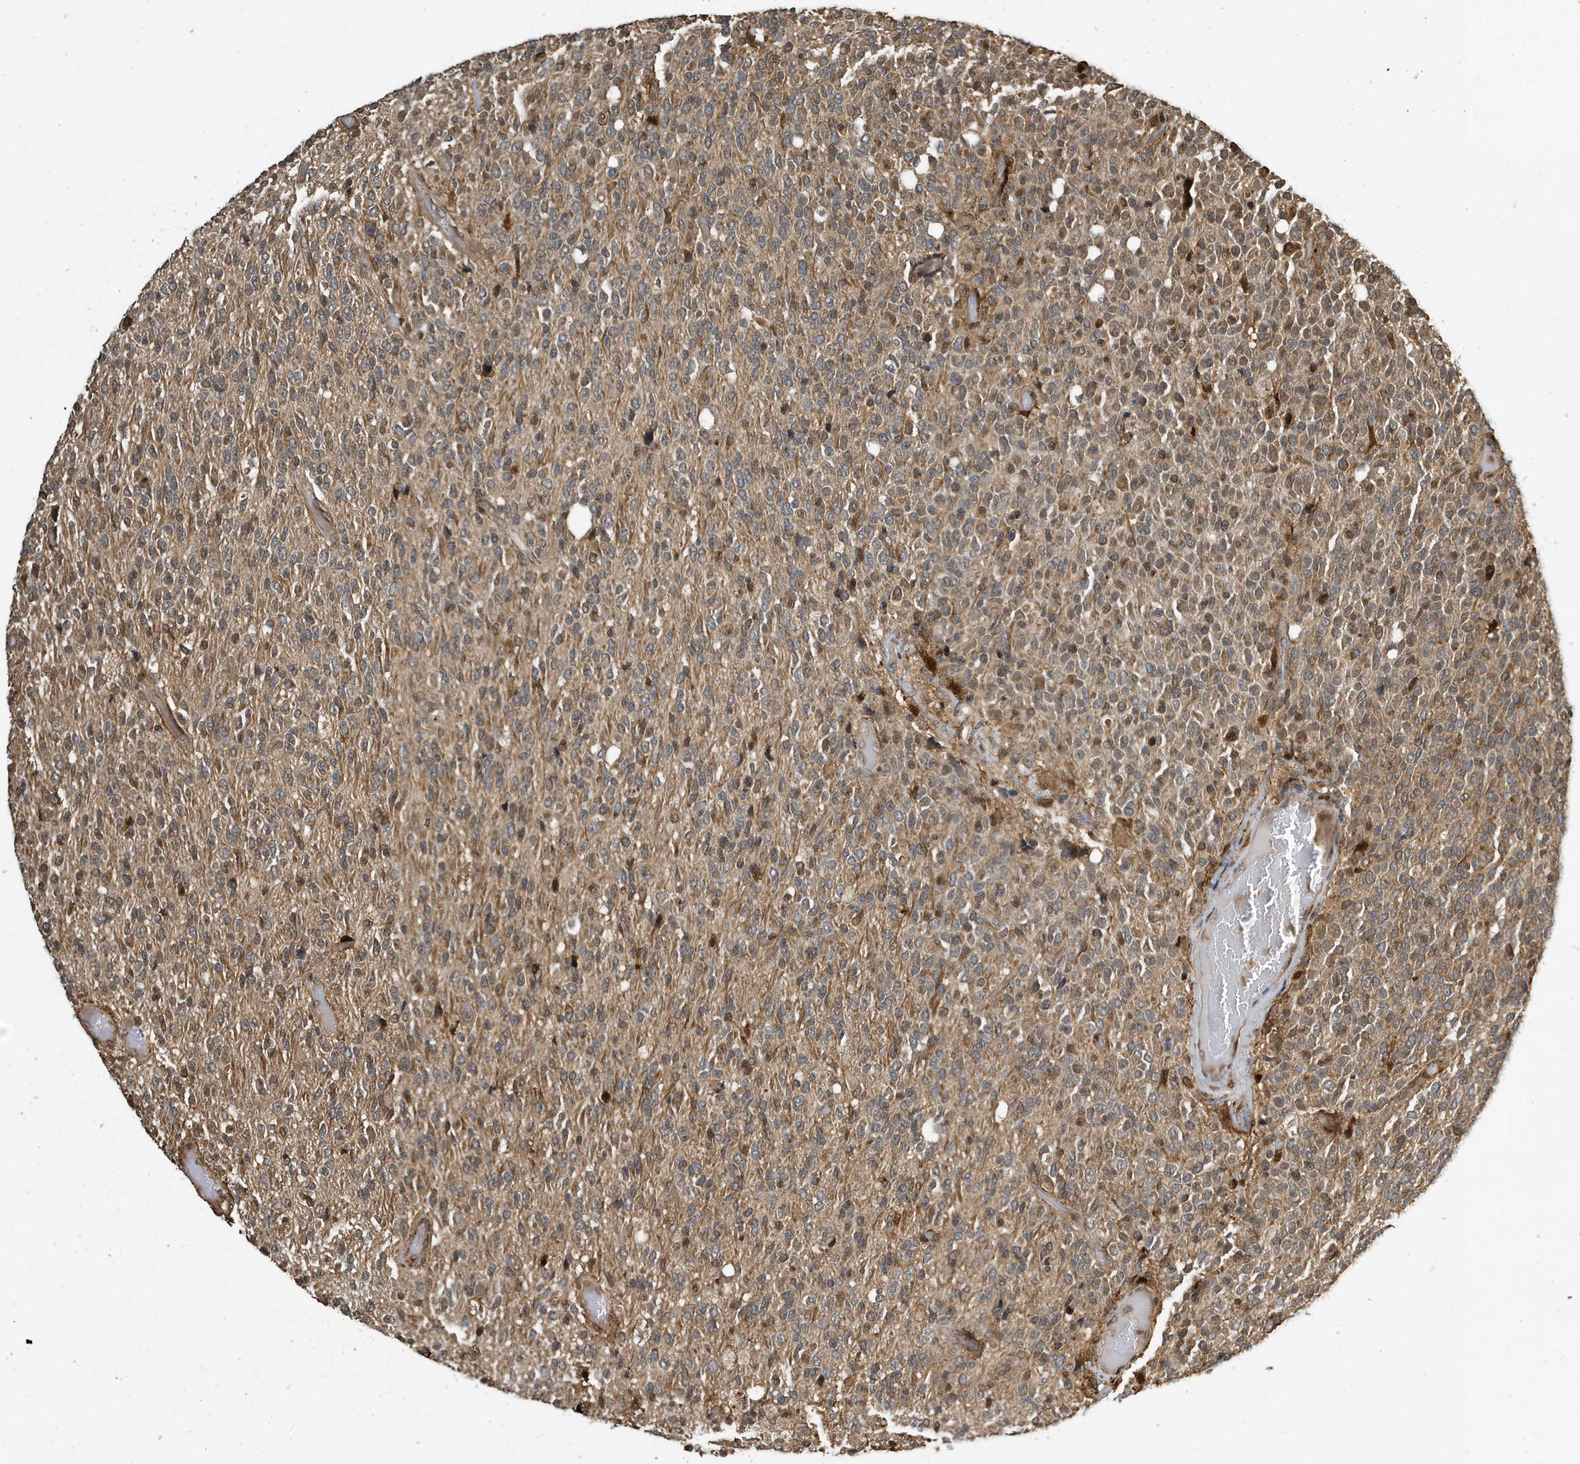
{"staining": {"intensity": "weak", "quantity": "25%-75%", "location": "cytoplasmic/membranous"}, "tissue": "glioma", "cell_type": "Tumor cells", "image_type": "cancer", "snomed": [{"axis": "morphology", "description": "Glioma, malignant, High grade"}, {"axis": "topography", "description": "pancreas cauda"}], "caption": "Protein staining by immunohistochemistry (IHC) displays weak cytoplasmic/membranous positivity in about 25%-75% of tumor cells in malignant glioma (high-grade). (brown staining indicates protein expression, while blue staining denotes nuclei).", "gene": "DUSP18", "patient": {"sex": "male", "age": 60}}